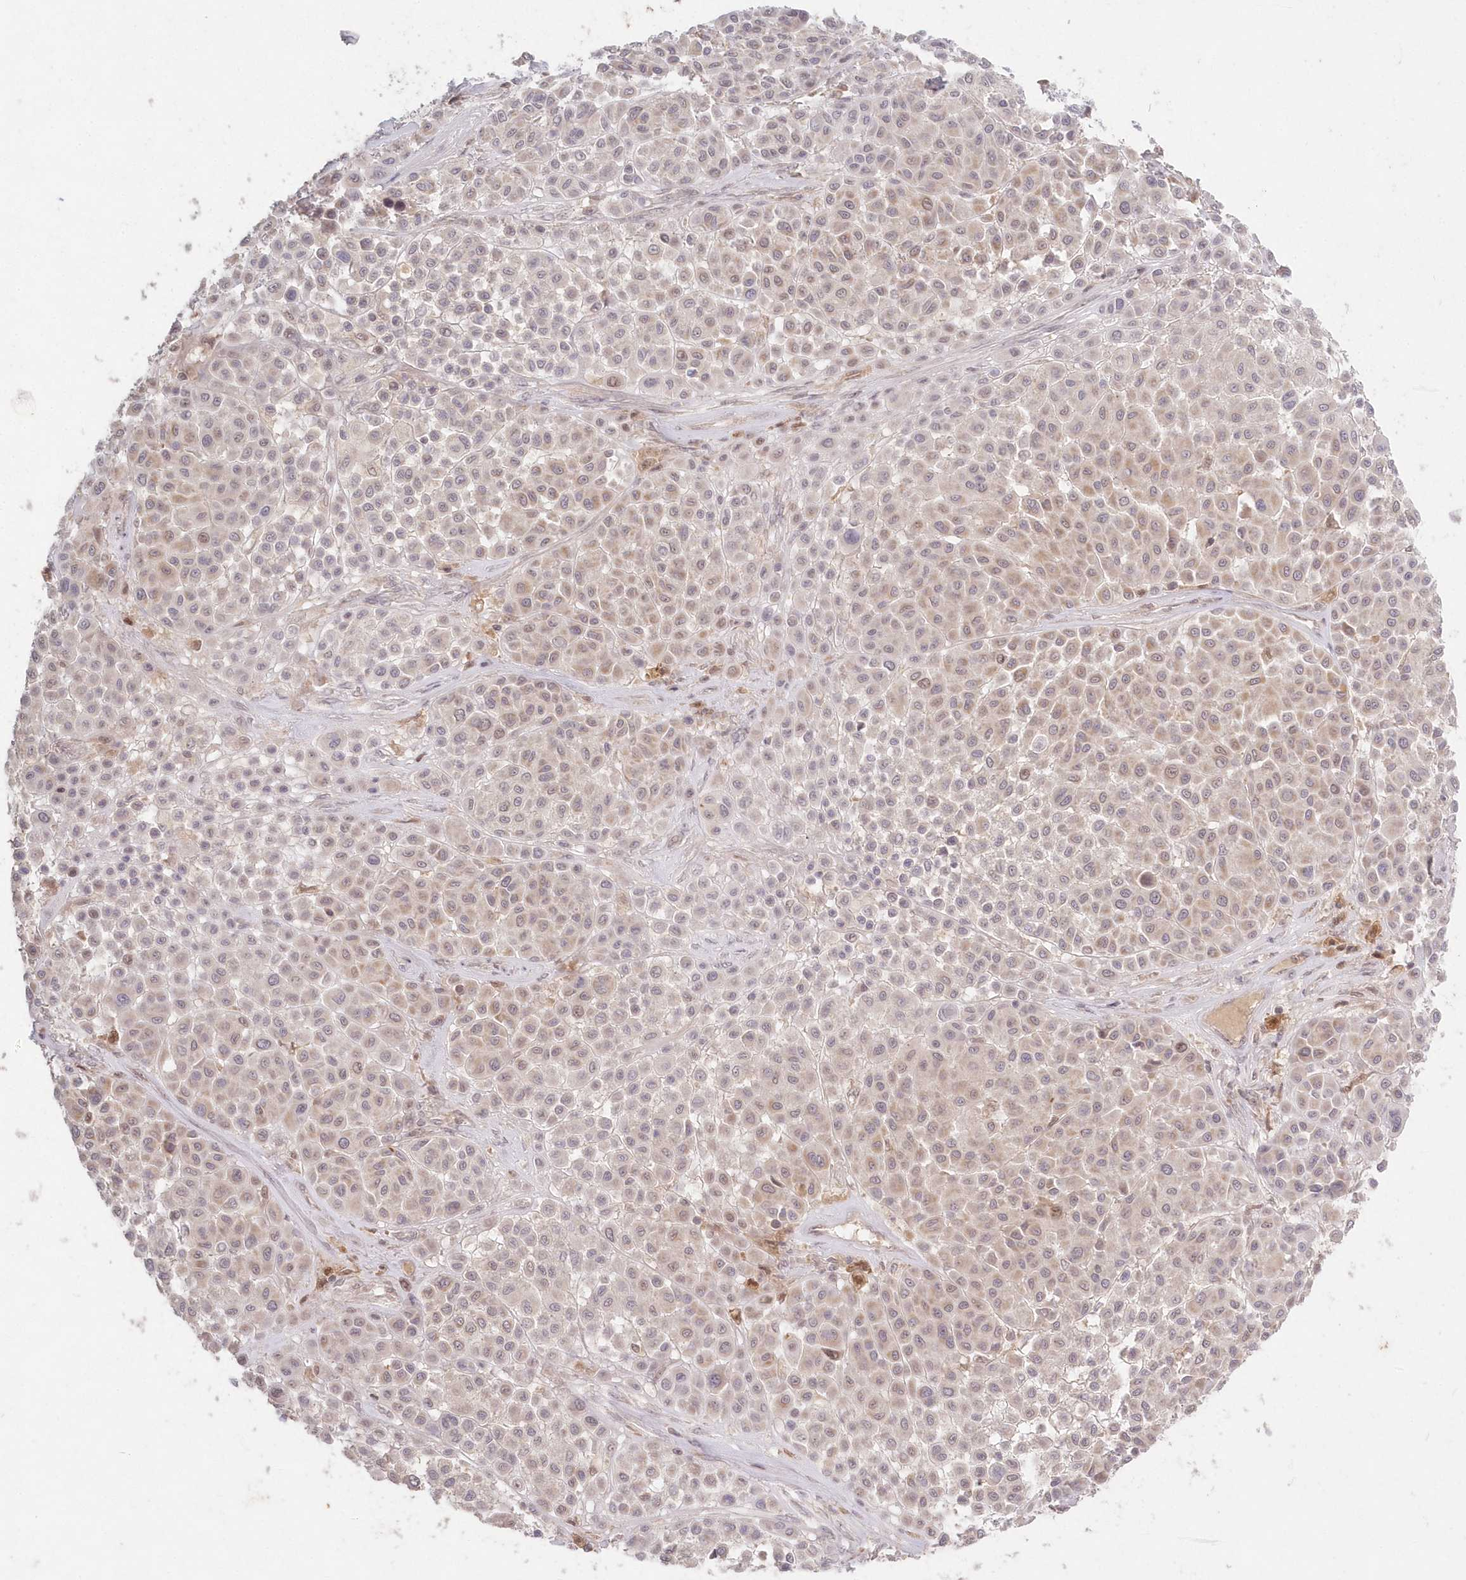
{"staining": {"intensity": "weak", "quantity": "<25%", "location": "cytoplasmic/membranous,nuclear"}, "tissue": "melanoma", "cell_type": "Tumor cells", "image_type": "cancer", "snomed": [{"axis": "morphology", "description": "Malignant melanoma, Metastatic site"}, {"axis": "topography", "description": "Soft tissue"}], "caption": "IHC of human malignant melanoma (metastatic site) displays no staining in tumor cells. The staining is performed using DAB (3,3'-diaminobenzidine) brown chromogen with nuclei counter-stained in using hematoxylin.", "gene": "ASCC1", "patient": {"sex": "male", "age": 41}}